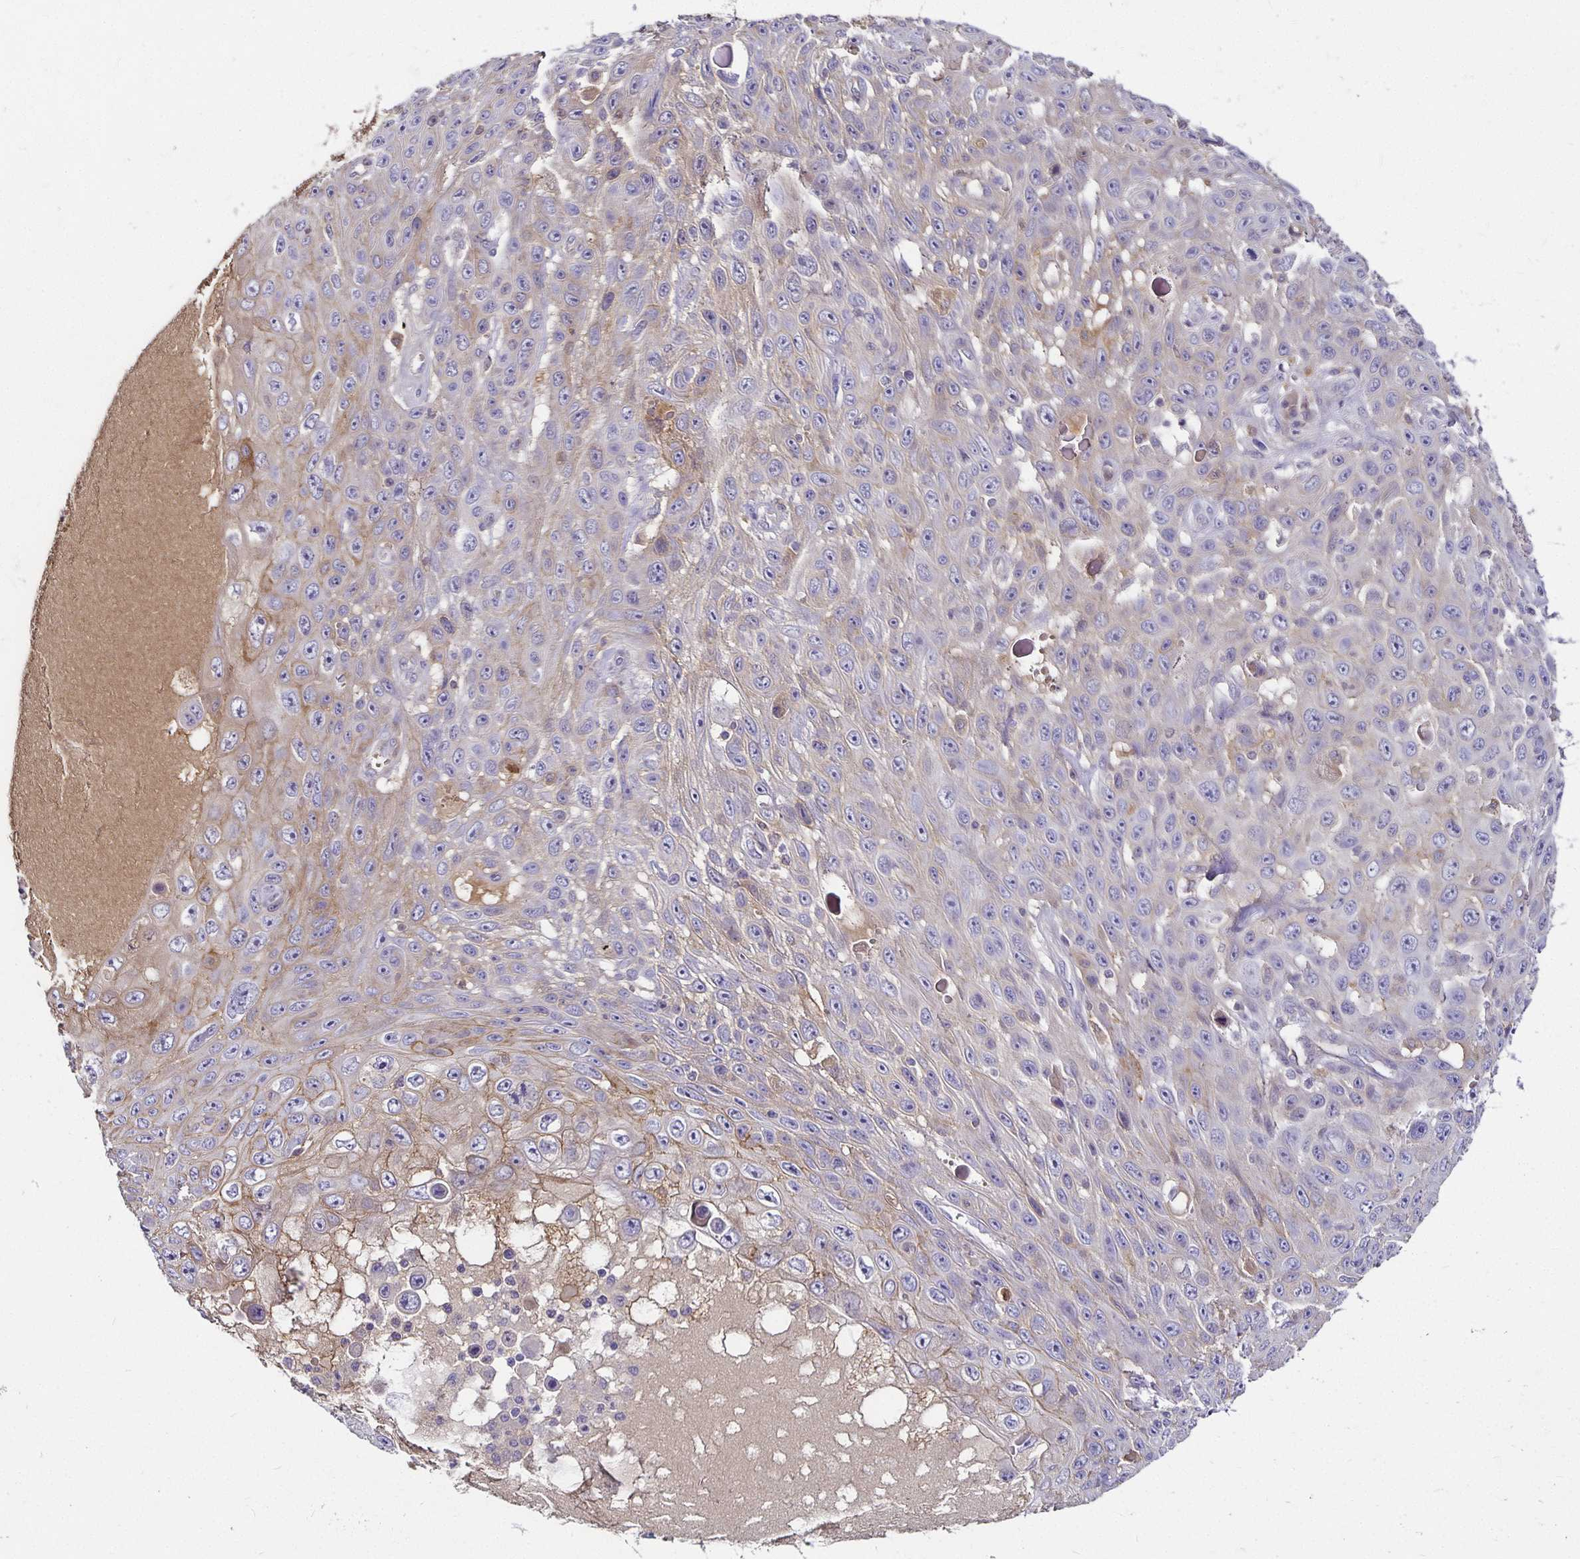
{"staining": {"intensity": "weak", "quantity": "25%-75%", "location": "cytoplasmic/membranous"}, "tissue": "skin cancer", "cell_type": "Tumor cells", "image_type": "cancer", "snomed": [{"axis": "morphology", "description": "Squamous cell carcinoma, NOS"}, {"axis": "topography", "description": "Skin"}], "caption": "The image reveals immunohistochemical staining of skin cancer (squamous cell carcinoma). There is weak cytoplasmic/membranous positivity is present in approximately 25%-75% of tumor cells.", "gene": "CA12", "patient": {"sex": "male", "age": 82}}